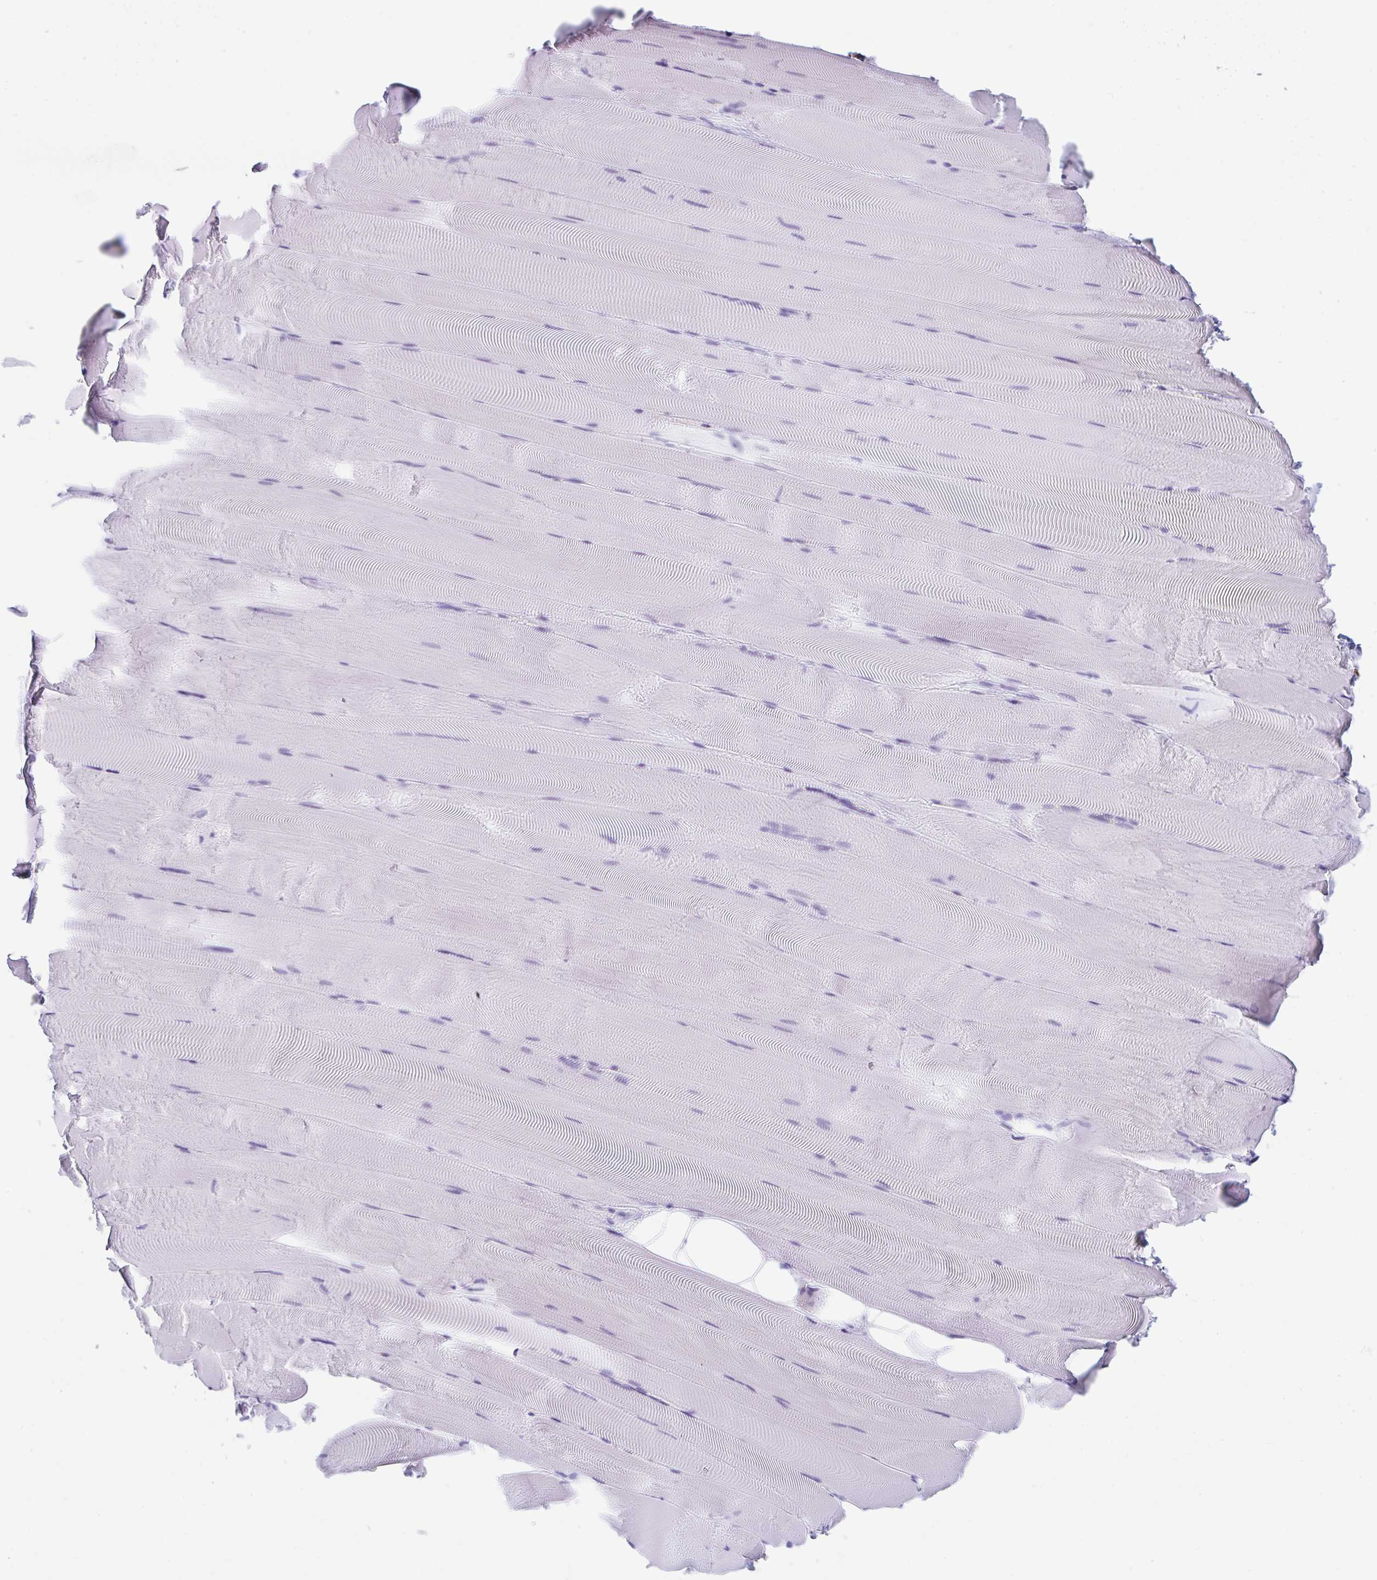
{"staining": {"intensity": "negative", "quantity": "none", "location": "none"}, "tissue": "skeletal muscle", "cell_type": "Myocytes", "image_type": "normal", "snomed": [{"axis": "morphology", "description": "Normal tissue, NOS"}, {"axis": "topography", "description": "Skeletal muscle"}], "caption": "The histopathology image demonstrates no significant staining in myocytes of skeletal muscle.", "gene": "TAS2R41", "patient": {"sex": "female", "age": 64}}